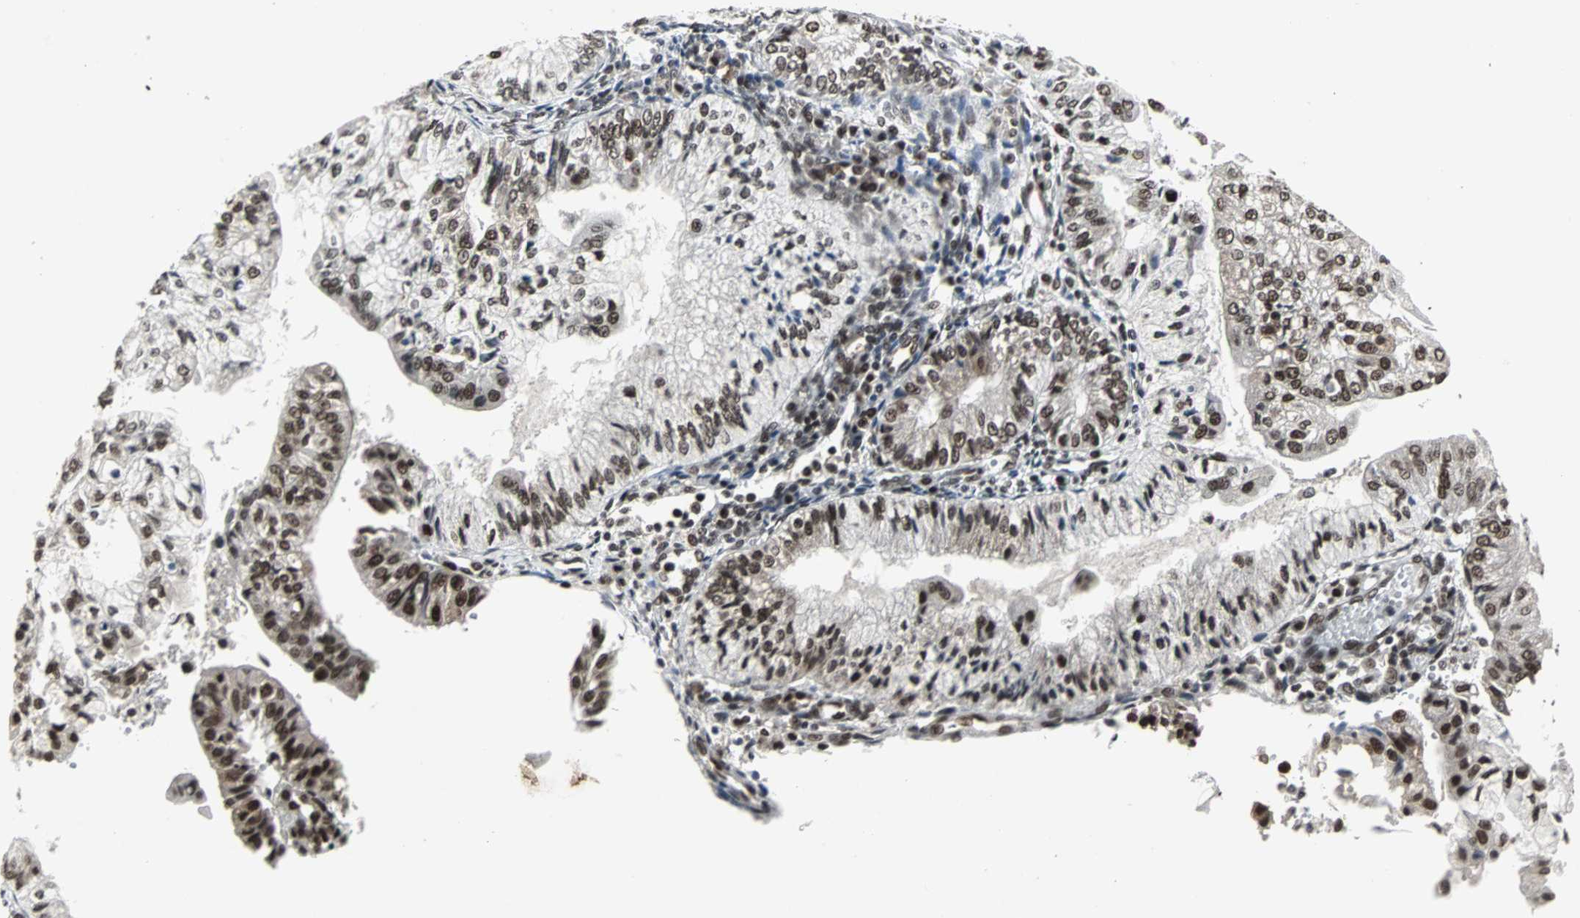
{"staining": {"intensity": "moderate", "quantity": "25%-75%", "location": "nuclear"}, "tissue": "endometrial cancer", "cell_type": "Tumor cells", "image_type": "cancer", "snomed": [{"axis": "morphology", "description": "Adenocarcinoma, NOS"}, {"axis": "topography", "description": "Endometrium"}], "caption": "DAB (3,3'-diaminobenzidine) immunohistochemical staining of human endometrial cancer (adenocarcinoma) shows moderate nuclear protein positivity in about 25%-75% of tumor cells.", "gene": "PNKP", "patient": {"sex": "female", "age": 59}}